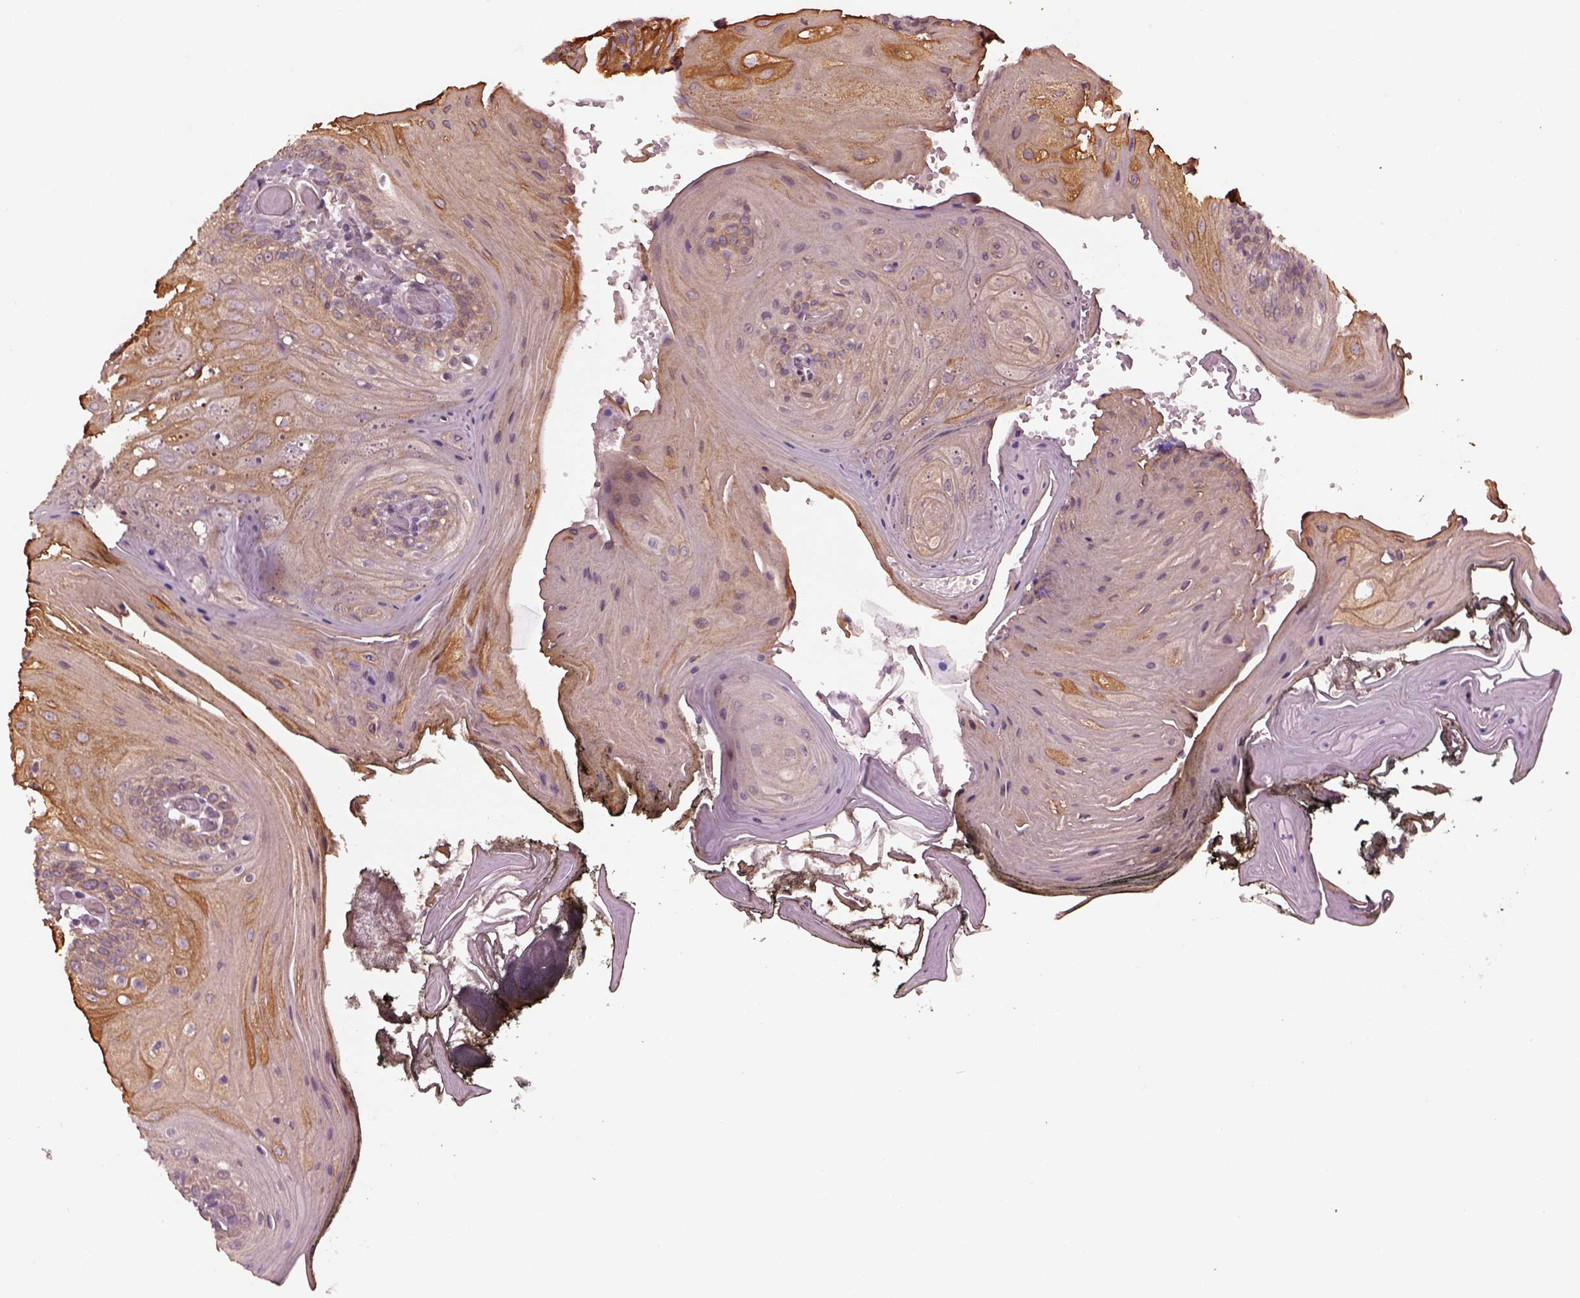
{"staining": {"intensity": "weak", "quantity": "25%-75%", "location": "cytoplasmic/membranous,nuclear"}, "tissue": "oral mucosa", "cell_type": "Squamous epithelial cells", "image_type": "normal", "snomed": [{"axis": "morphology", "description": "Normal tissue, NOS"}, {"axis": "topography", "description": "Oral tissue"}], "caption": "This is a photomicrograph of IHC staining of normal oral mucosa, which shows weak staining in the cytoplasmic/membranous,nuclear of squamous epithelial cells.", "gene": "RUFY3", "patient": {"sex": "male", "age": 9}}